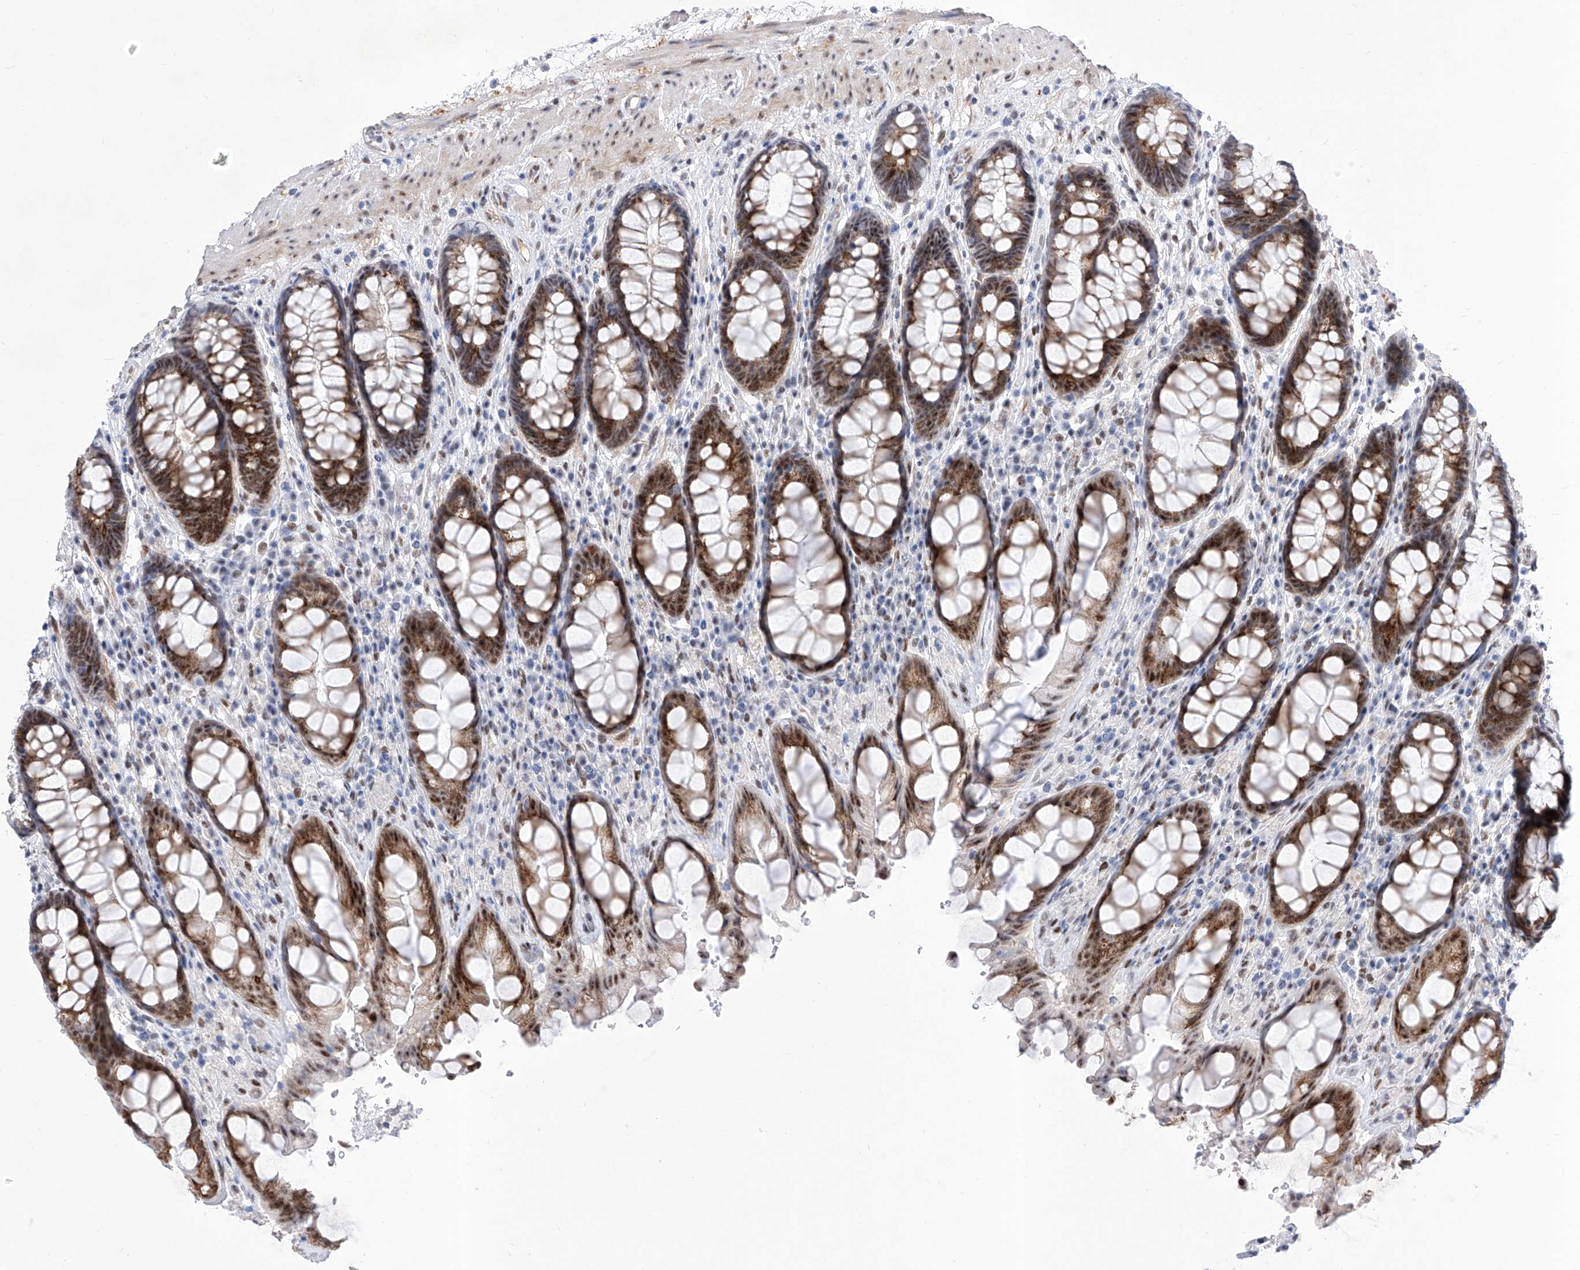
{"staining": {"intensity": "strong", "quantity": ">75%", "location": "cytoplasmic/membranous,nuclear"}, "tissue": "rectum", "cell_type": "Glandular cells", "image_type": "normal", "snomed": [{"axis": "morphology", "description": "Normal tissue, NOS"}, {"axis": "topography", "description": "Rectum"}], "caption": "Brown immunohistochemical staining in unremarkable rectum exhibits strong cytoplasmic/membranous,nuclear positivity in approximately >75% of glandular cells.", "gene": "ATN1", "patient": {"sex": "male", "age": 64}}